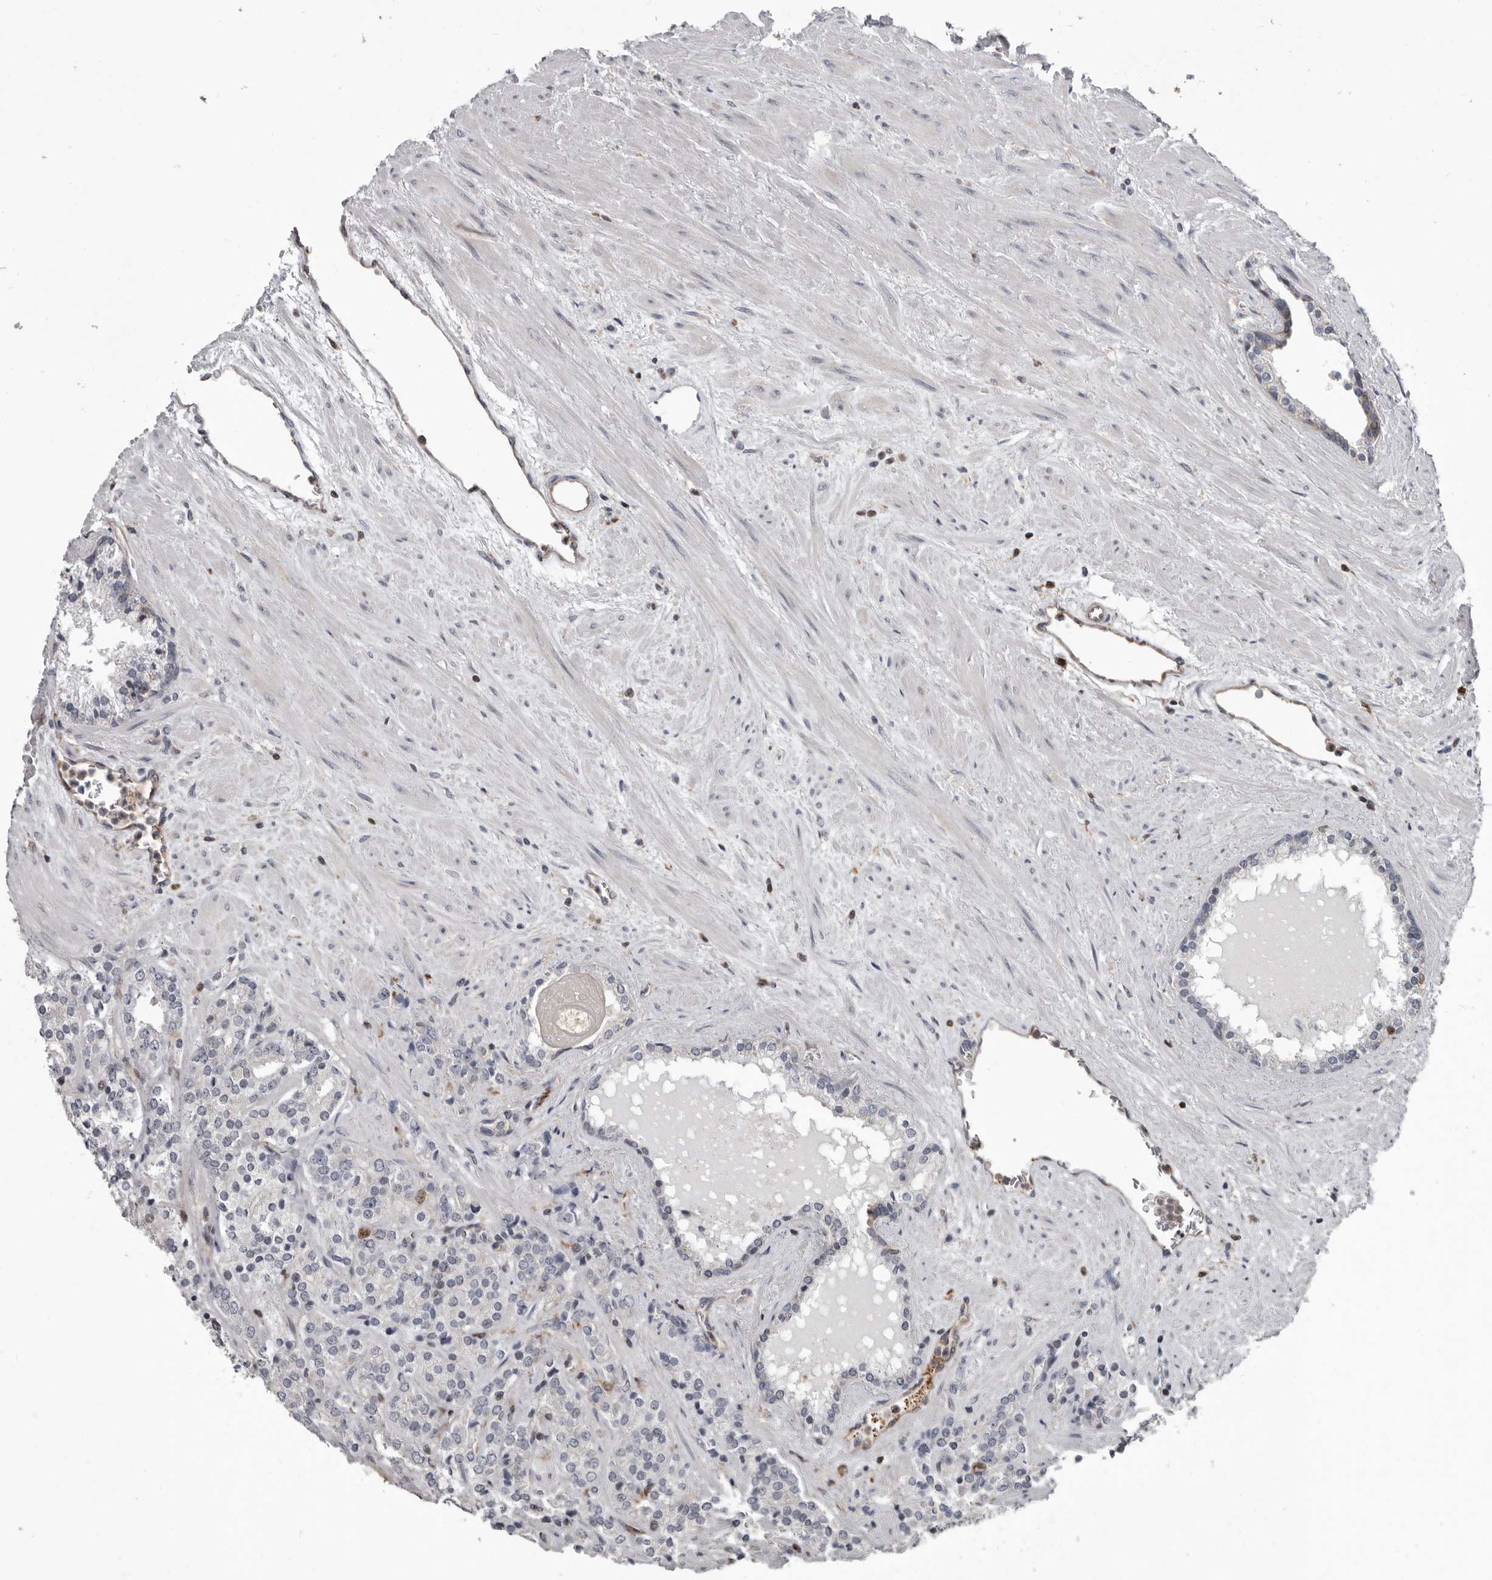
{"staining": {"intensity": "negative", "quantity": "none", "location": "none"}, "tissue": "prostate cancer", "cell_type": "Tumor cells", "image_type": "cancer", "snomed": [{"axis": "morphology", "description": "Adenocarcinoma, High grade"}, {"axis": "topography", "description": "Prostate"}], "caption": "Immunohistochemistry (IHC) image of adenocarcinoma (high-grade) (prostate) stained for a protein (brown), which reveals no expression in tumor cells.", "gene": "FGFR4", "patient": {"sex": "male", "age": 71}}